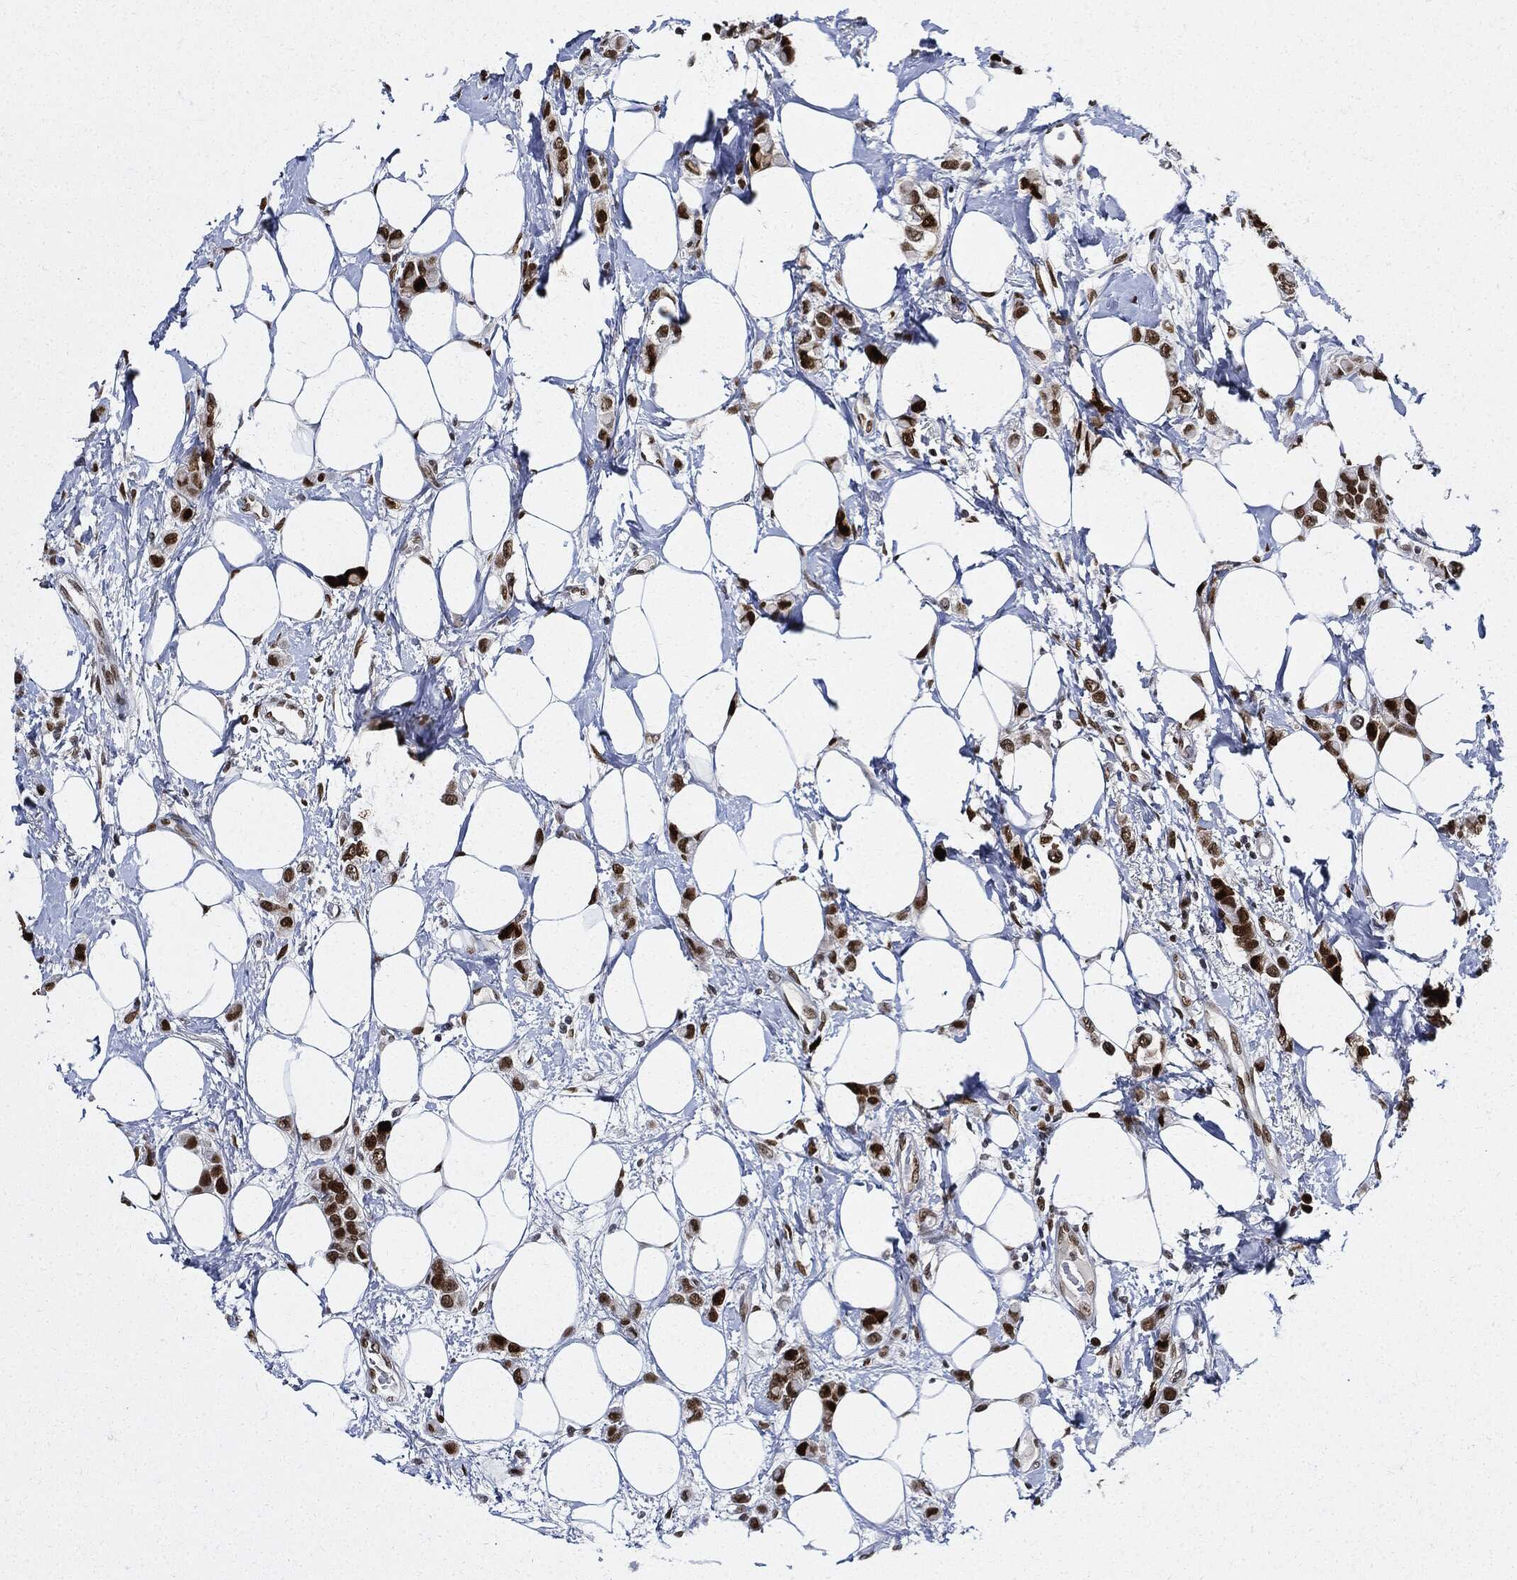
{"staining": {"intensity": "strong", "quantity": ">75%", "location": "nuclear"}, "tissue": "breast cancer", "cell_type": "Tumor cells", "image_type": "cancer", "snomed": [{"axis": "morphology", "description": "Lobular carcinoma"}, {"axis": "topography", "description": "Breast"}], "caption": "Tumor cells show strong nuclear positivity in approximately >75% of cells in breast cancer. (brown staining indicates protein expression, while blue staining denotes nuclei).", "gene": "PCNA", "patient": {"sex": "female", "age": 66}}